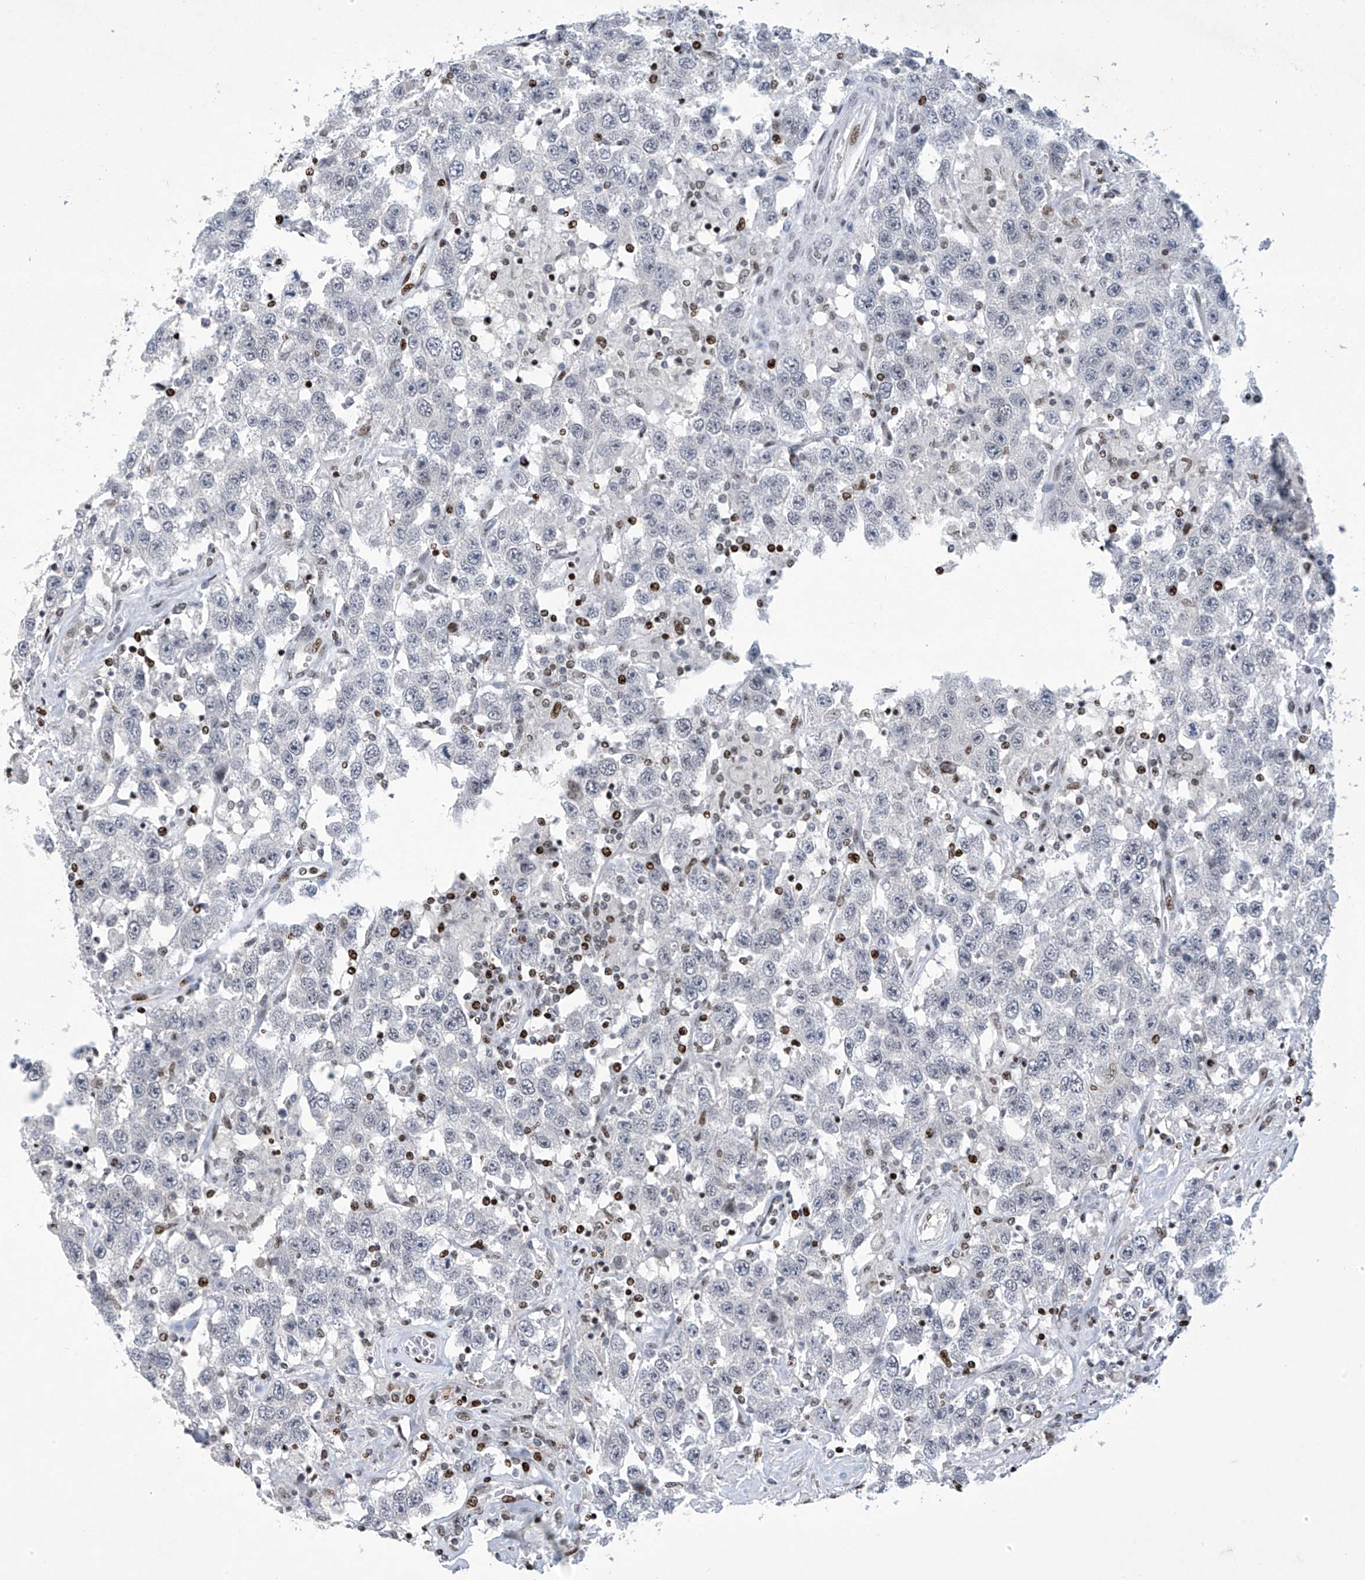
{"staining": {"intensity": "negative", "quantity": "none", "location": "none"}, "tissue": "testis cancer", "cell_type": "Tumor cells", "image_type": "cancer", "snomed": [{"axis": "morphology", "description": "Seminoma, NOS"}, {"axis": "topography", "description": "Testis"}], "caption": "Tumor cells are negative for protein expression in human seminoma (testis).", "gene": "RFX7", "patient": {"sex": "male", "age": 41}}